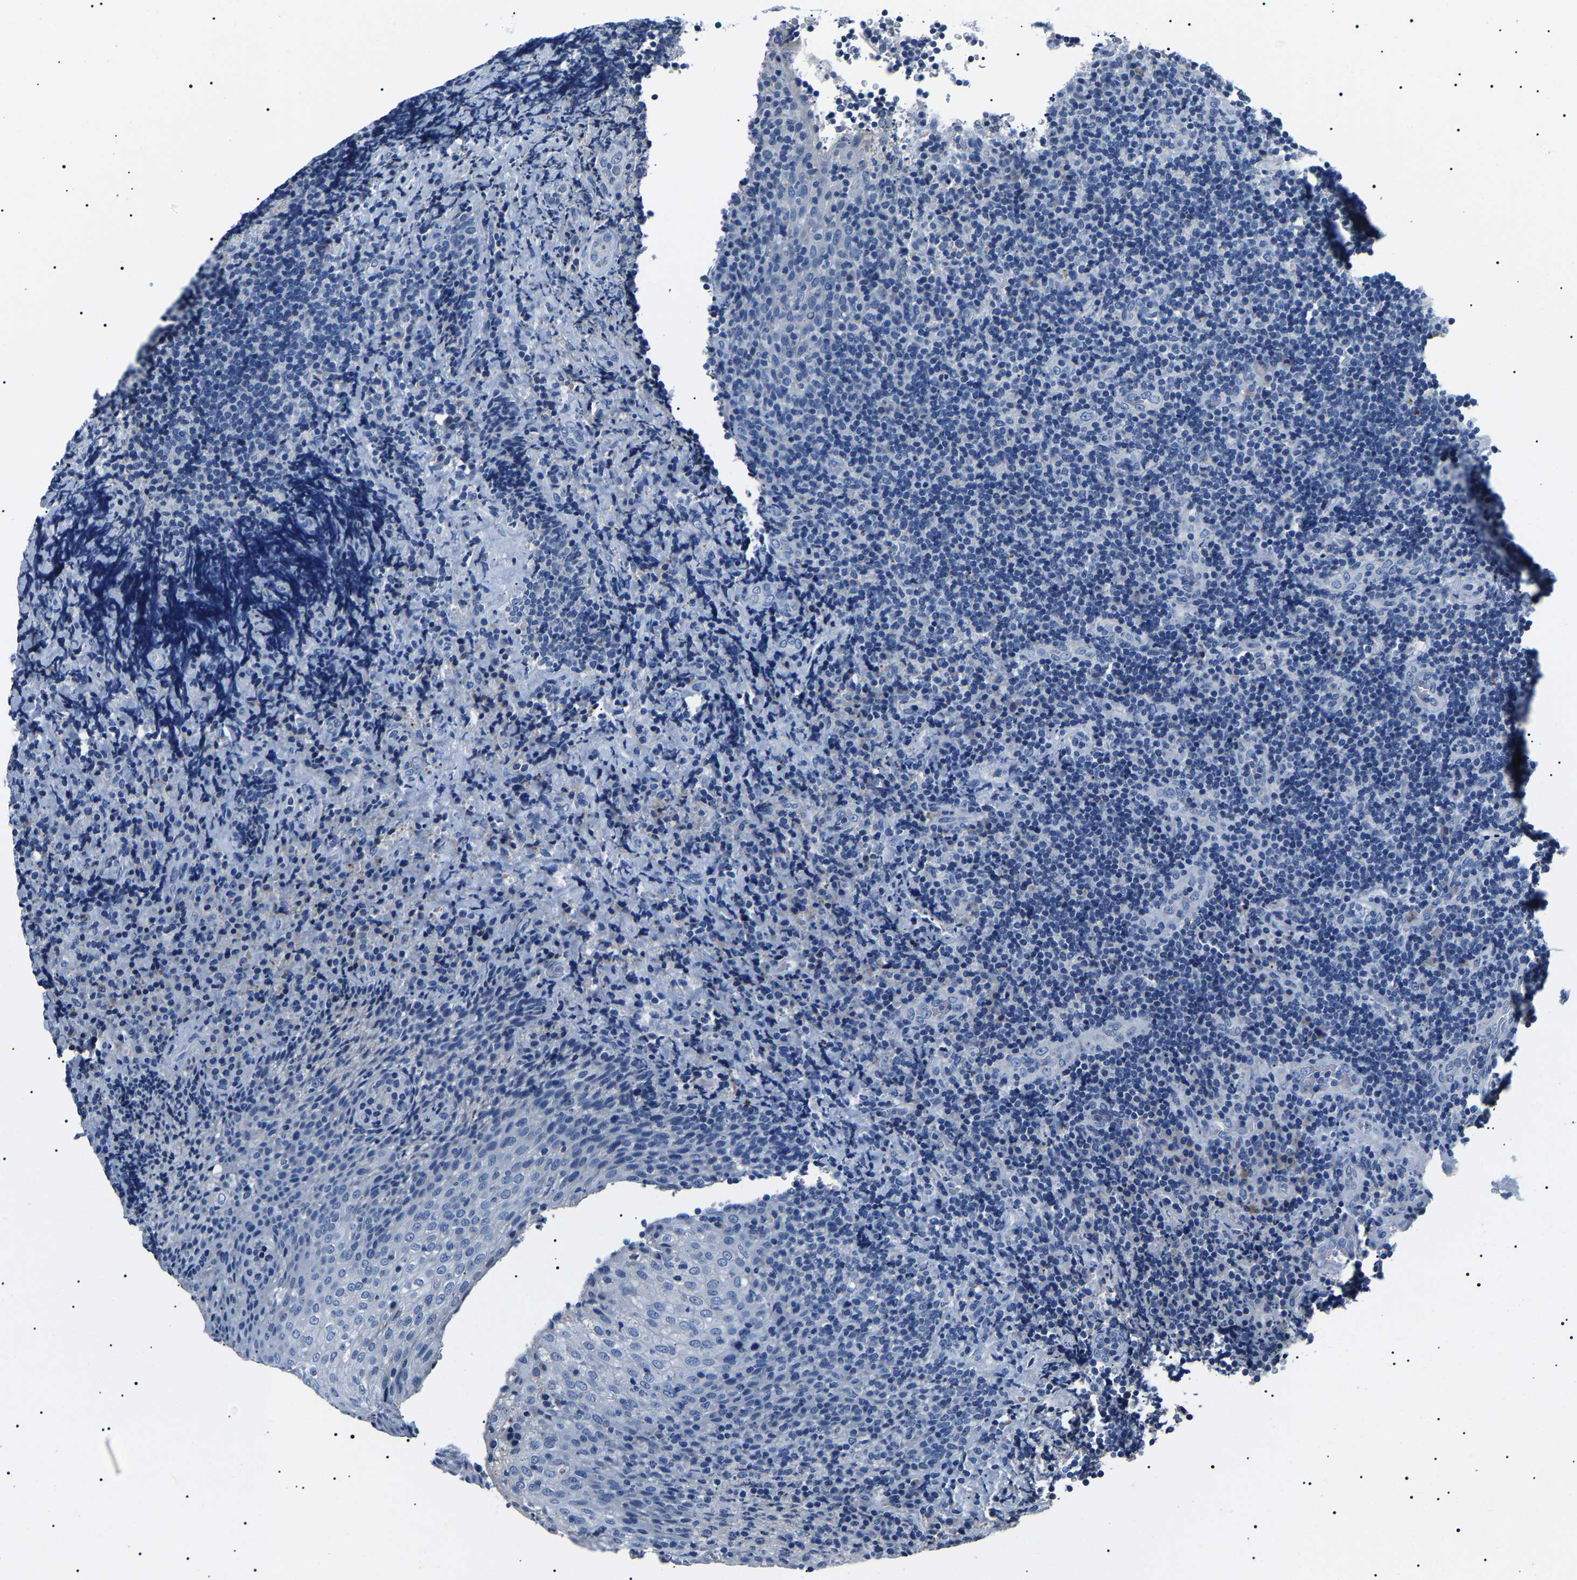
{"staining": {"intensity": "negative", "quantity": "none", "location": "none"}, "tissue": "lymphoma", "cell_type": "Tumor cells", "image_type": "cancer", "snomed": [{"axis": "morphology", "description": "Malignant lymphoma, non-Hodgkin's type, High grade"}, {"axis": "topography", "description": "Tonsil"}], "caption": "Image shows no protein staining in tumor cells of lymphoma tissue.", "gene": "KLK15", "patient": {"sex": "female", "age": 36}}